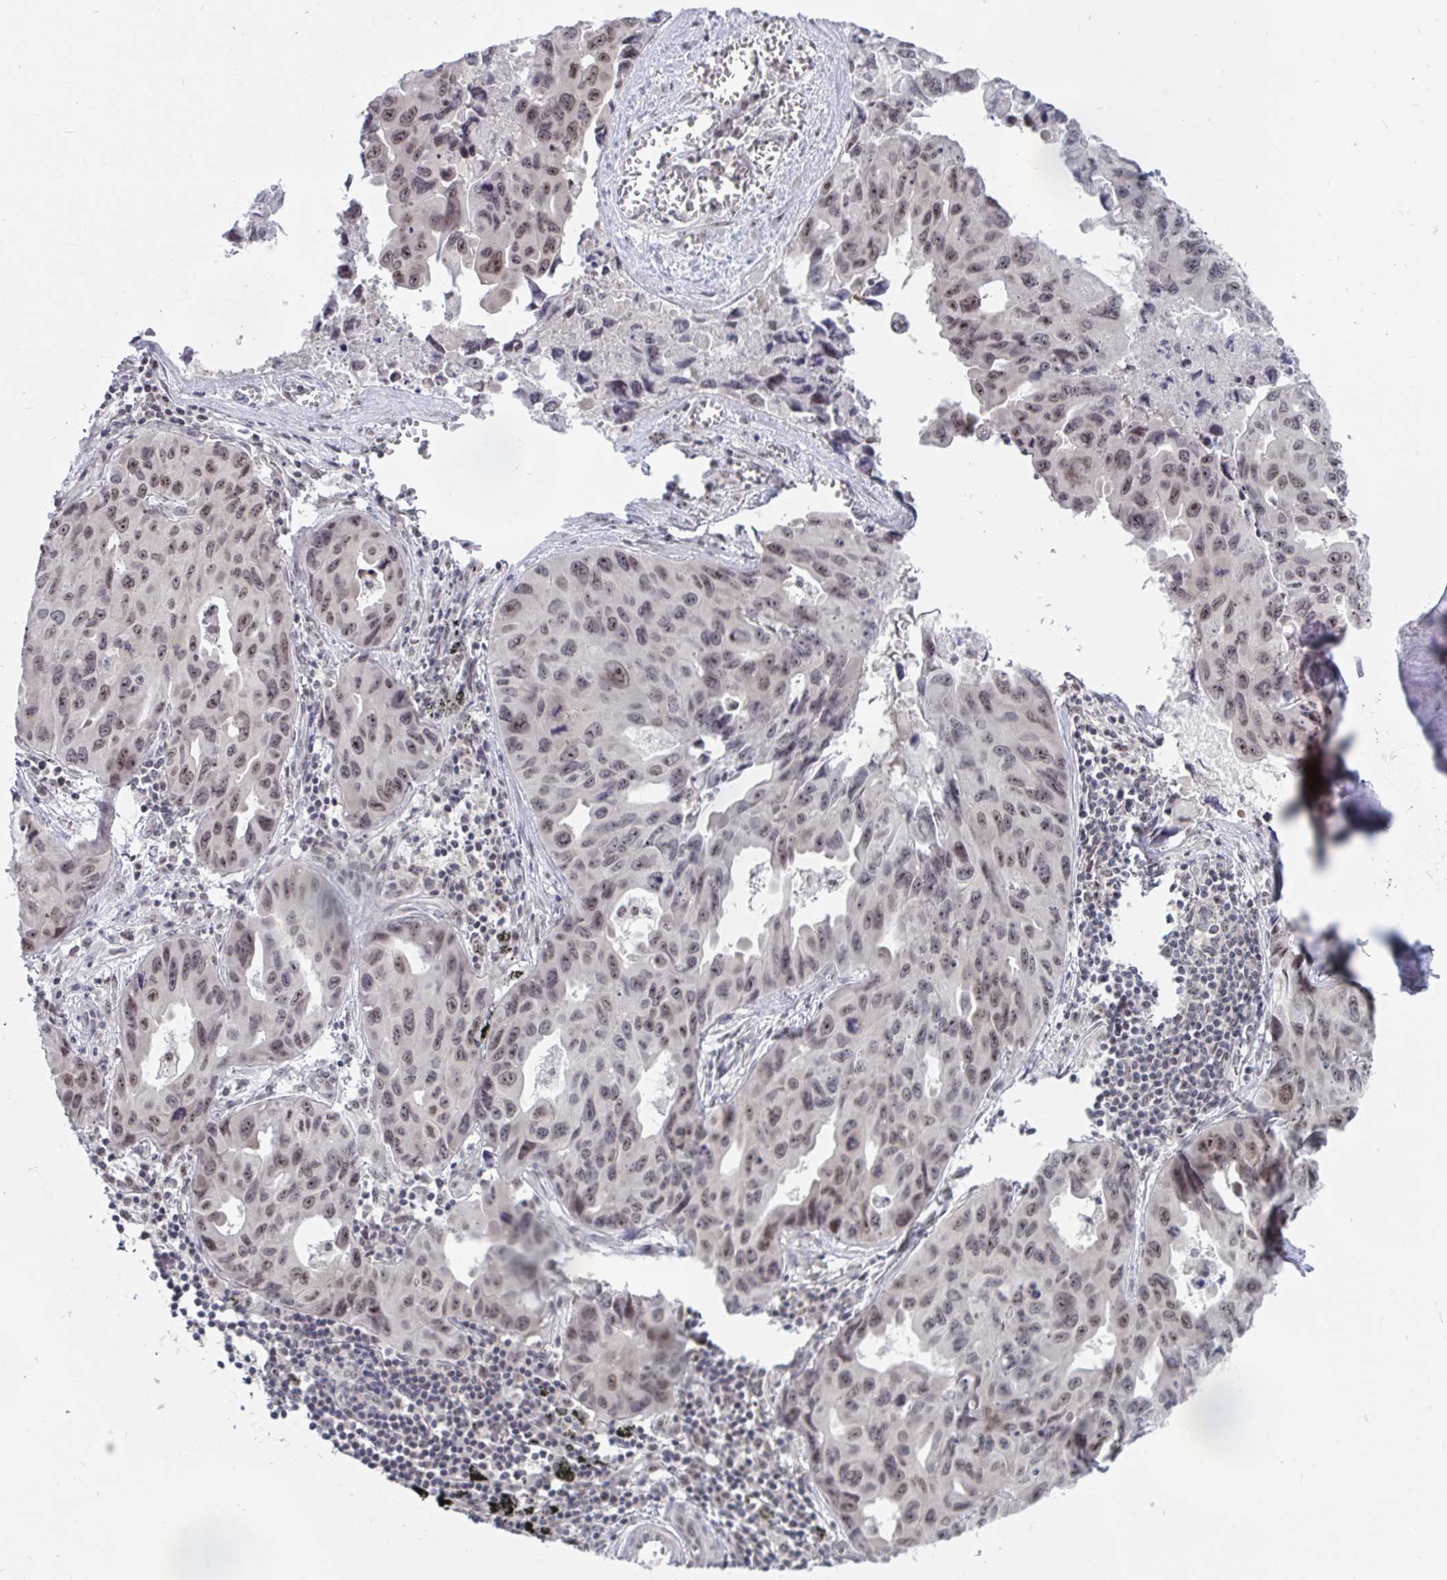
{"staining": {"intensity": "moderate", "quantity": "25%-75%", "location": "nuclear"}, "tissue": "lung cancer", "cell_type": "Tumor cells", "image_type": "cancer", "snomed": [{"axis": "morphology", "description": "Adenocarcinoma, NOS"}, {"axis": "topography", "description": "Lymph node"}, {"axis": "topography", "description": "Lung"}], "caption": "Tumor cells show medium levels of moderate nuclear expression in about 25%-75% of cells in lung cancer (adenocarcinoma). The protein is stained brown, and the nuclei are stained in blue (DAB IHC with brightfield microscopy, high magnification).", "gene": "TRIP12", "patient": {"sex": "male", "age": 64}}